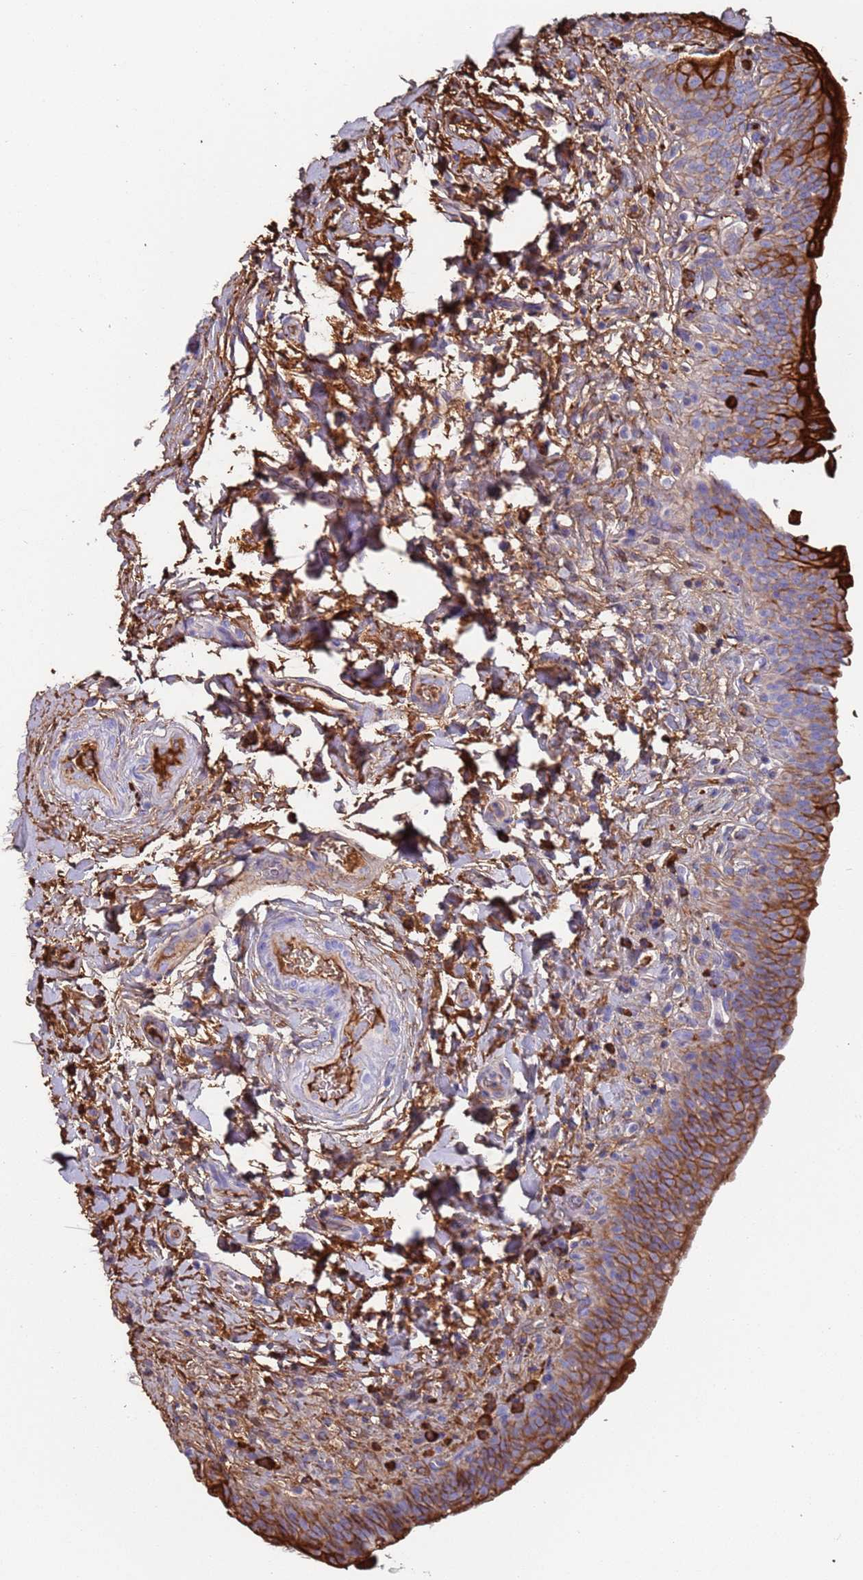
{"staining": {"intensity": "strong", "quantity": "25%-75%", "location": "cytoplasmic/membranous"}, "tissue": "urinary bladder", "cell_type": "Urothelial cells", "image_type": "normal", "snomed": [{"axis": "morphology", "description": "Normal tissue, NOS"}, {"axis": "topography", "description": "Urinary bladder"}], "caption": "Immunohistochemical staining of normal urinary bladder displays strong cytoplasmic/membranous protein positivity in approximately 25%-75% of urothelial cells.", "gene": "CYSLTR2", "patient": {"sex": "male", "age": 83}}